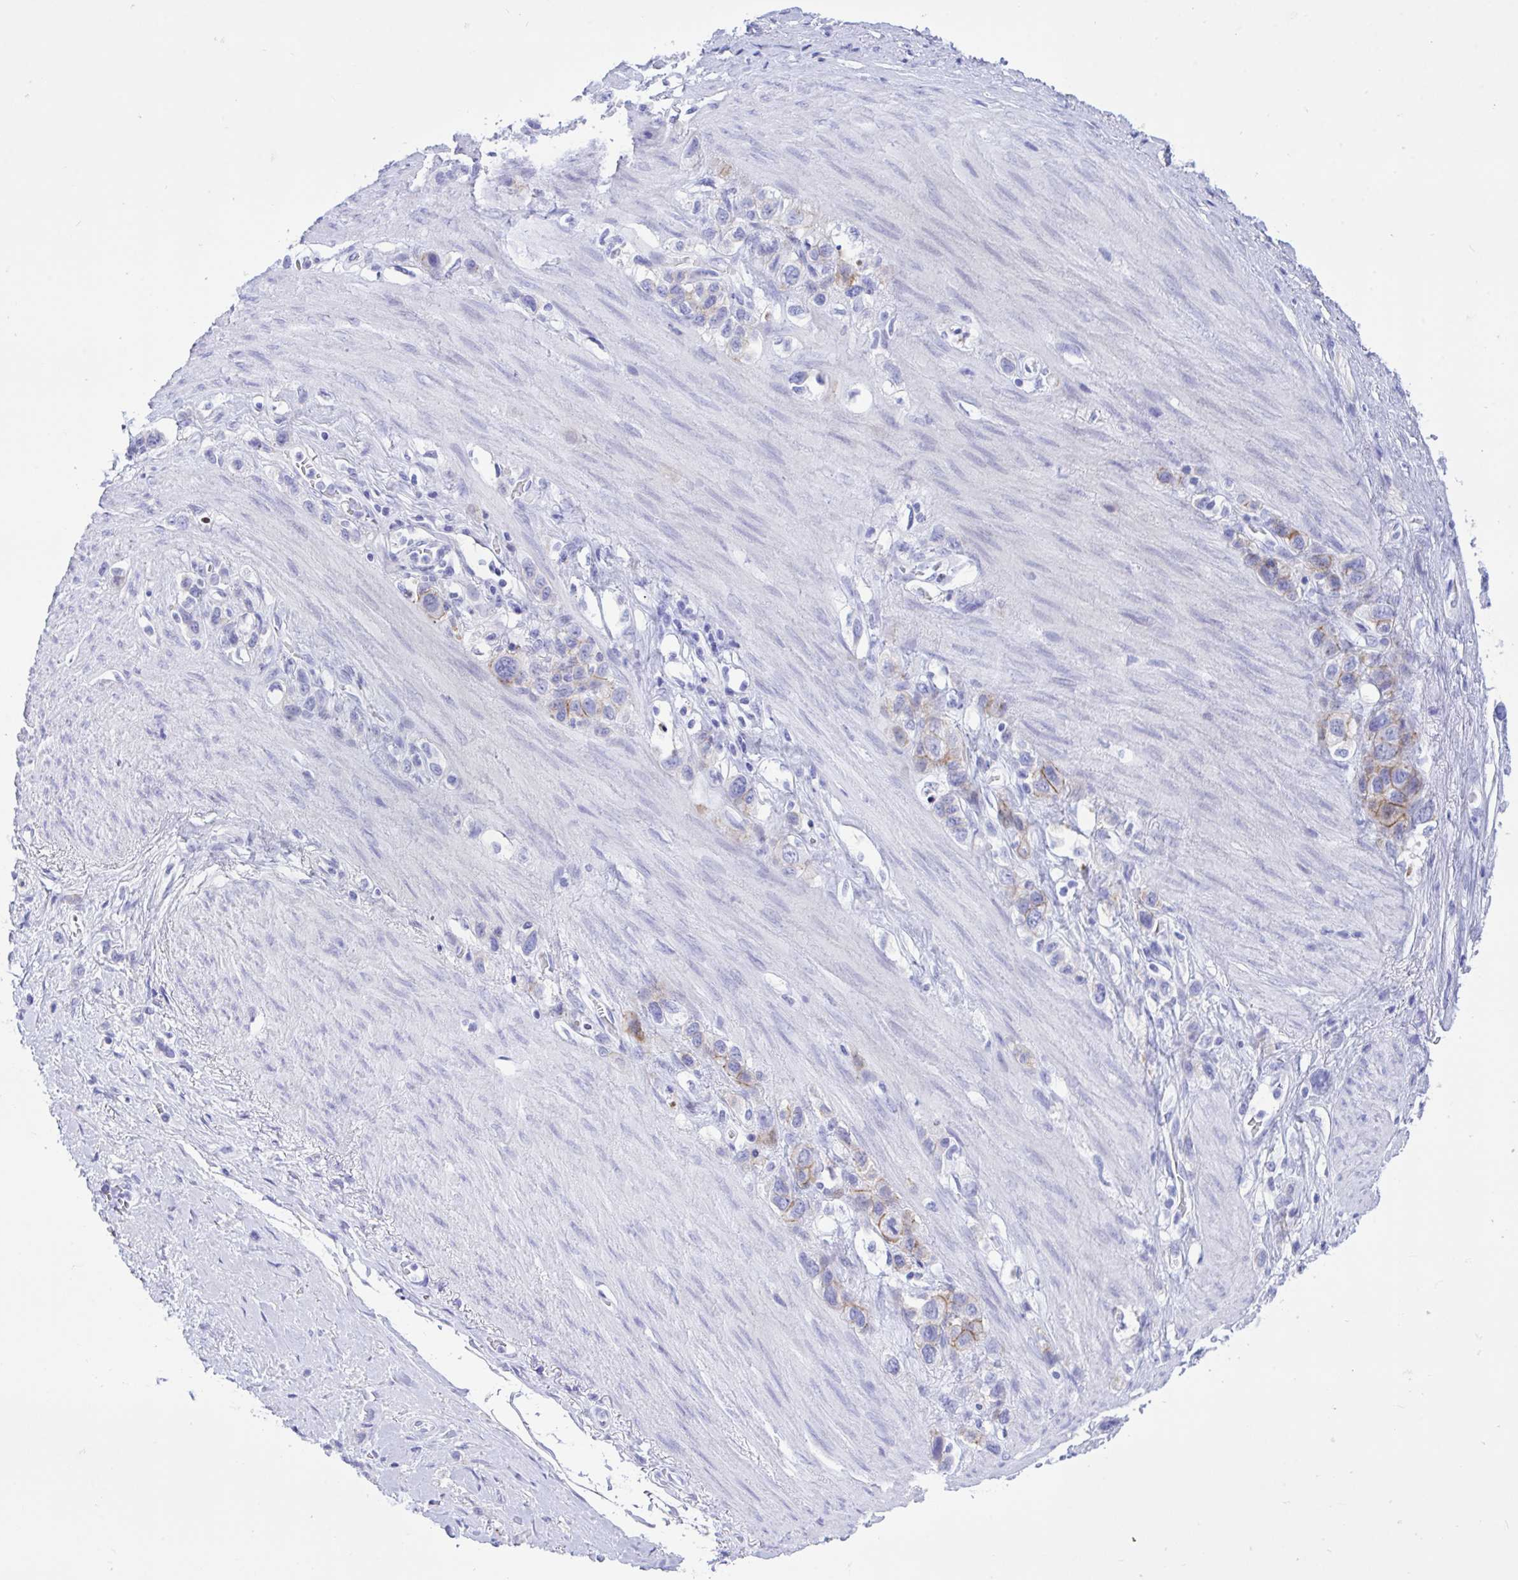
{"staining": {"intensity": "moderate", "quantity": "<25%", "location": "cytoplasmic/membranous"}, "tissue": "stomach cancer", "cell_type": "Tumor cells", "image_type": "cancer", "snomed": [{"axis": "morphology", "description": "Adenocarcinoma, NOS"}, {"axis": "topography", "description": "Stomach"}], "caption": "A micrograph showing moderate cytoplasmic/membranous staining in about <25% of tumor cells in stomach cancer (adenocarcinoma), as visualized by brown immunohistochemical staining.", "gene": "BEX5", "patient": {"sex": "female", "age": 65}}